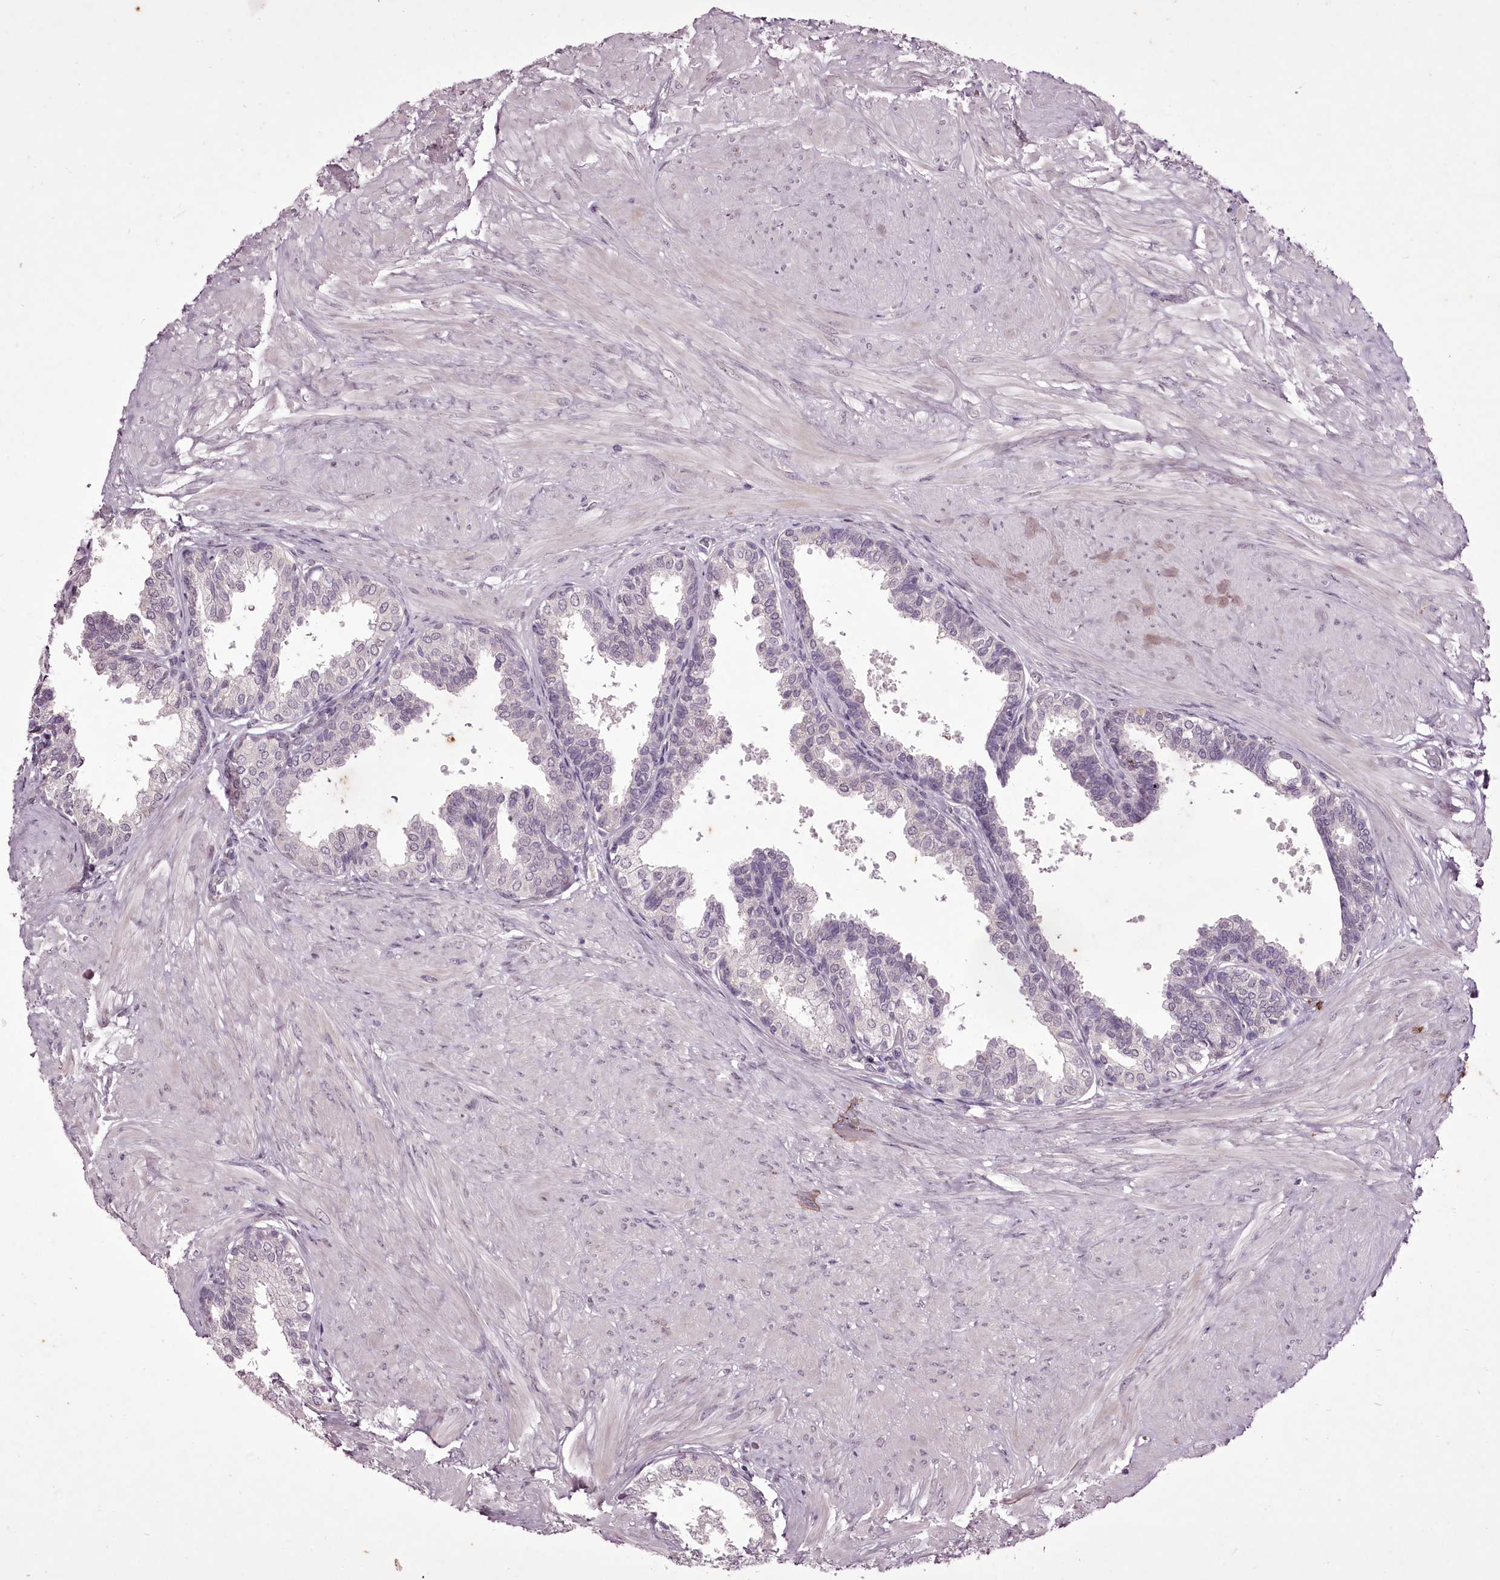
{"staining": {"intensity": "negative", "quantity": "none", "location": "none"}, "tissue": "prostate", "cell_type": "Glandular cells", "image_type": "normal", "snomed": [{"axis": "morphology", "description": "Normal tissue, NOS"}, {"axis": "topography", "description": "Prostate"}], "caption": "The histopathology image exhibits no significant positivity in glandular cells of prostate.", "gene": "C1orf56", "patient": {"sex": "male", "age": 48}}